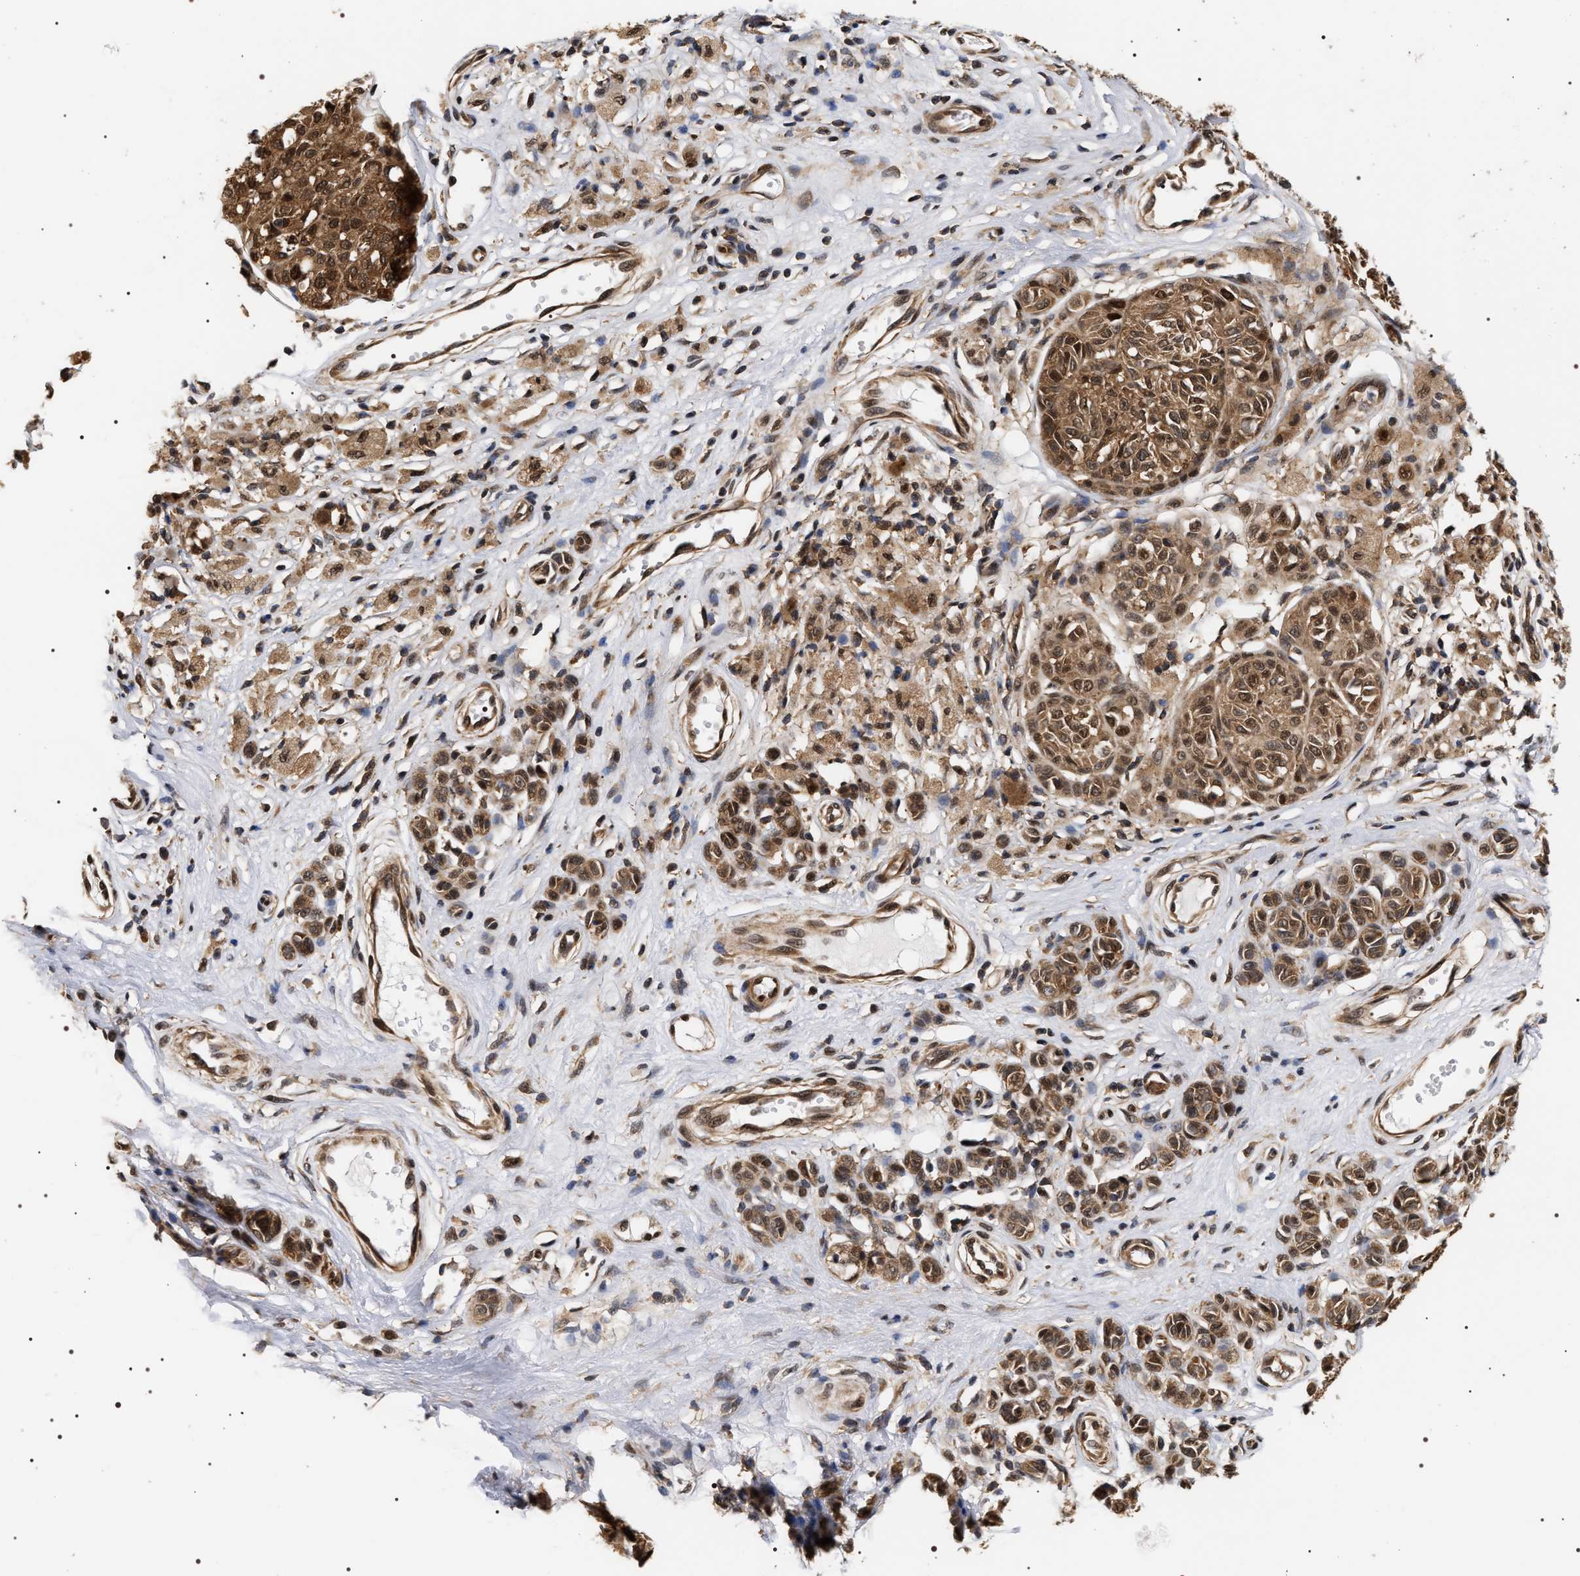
{"staining": {"intensity": "moderate", "quantity": ">75%", "location": "cytoplasmic/membranous,nuclear"}, "tissue": "melanoma", "cell_type": "Tumor cells", "image_type": "cancer", "snomed": [{"axis": "morphology", "description": "Malignant melanoma, NOS"}, {"axis": "topography", "description": "Skin"}], "caption": "The photomicrograph reveals a brown stain indicating the presence of a protein in the cytoplasmic/membranous and nuclear of tumor cells in malignant melanoma.", "gene": "BAG6", "patient": {"sex": "female", "age": 64}}